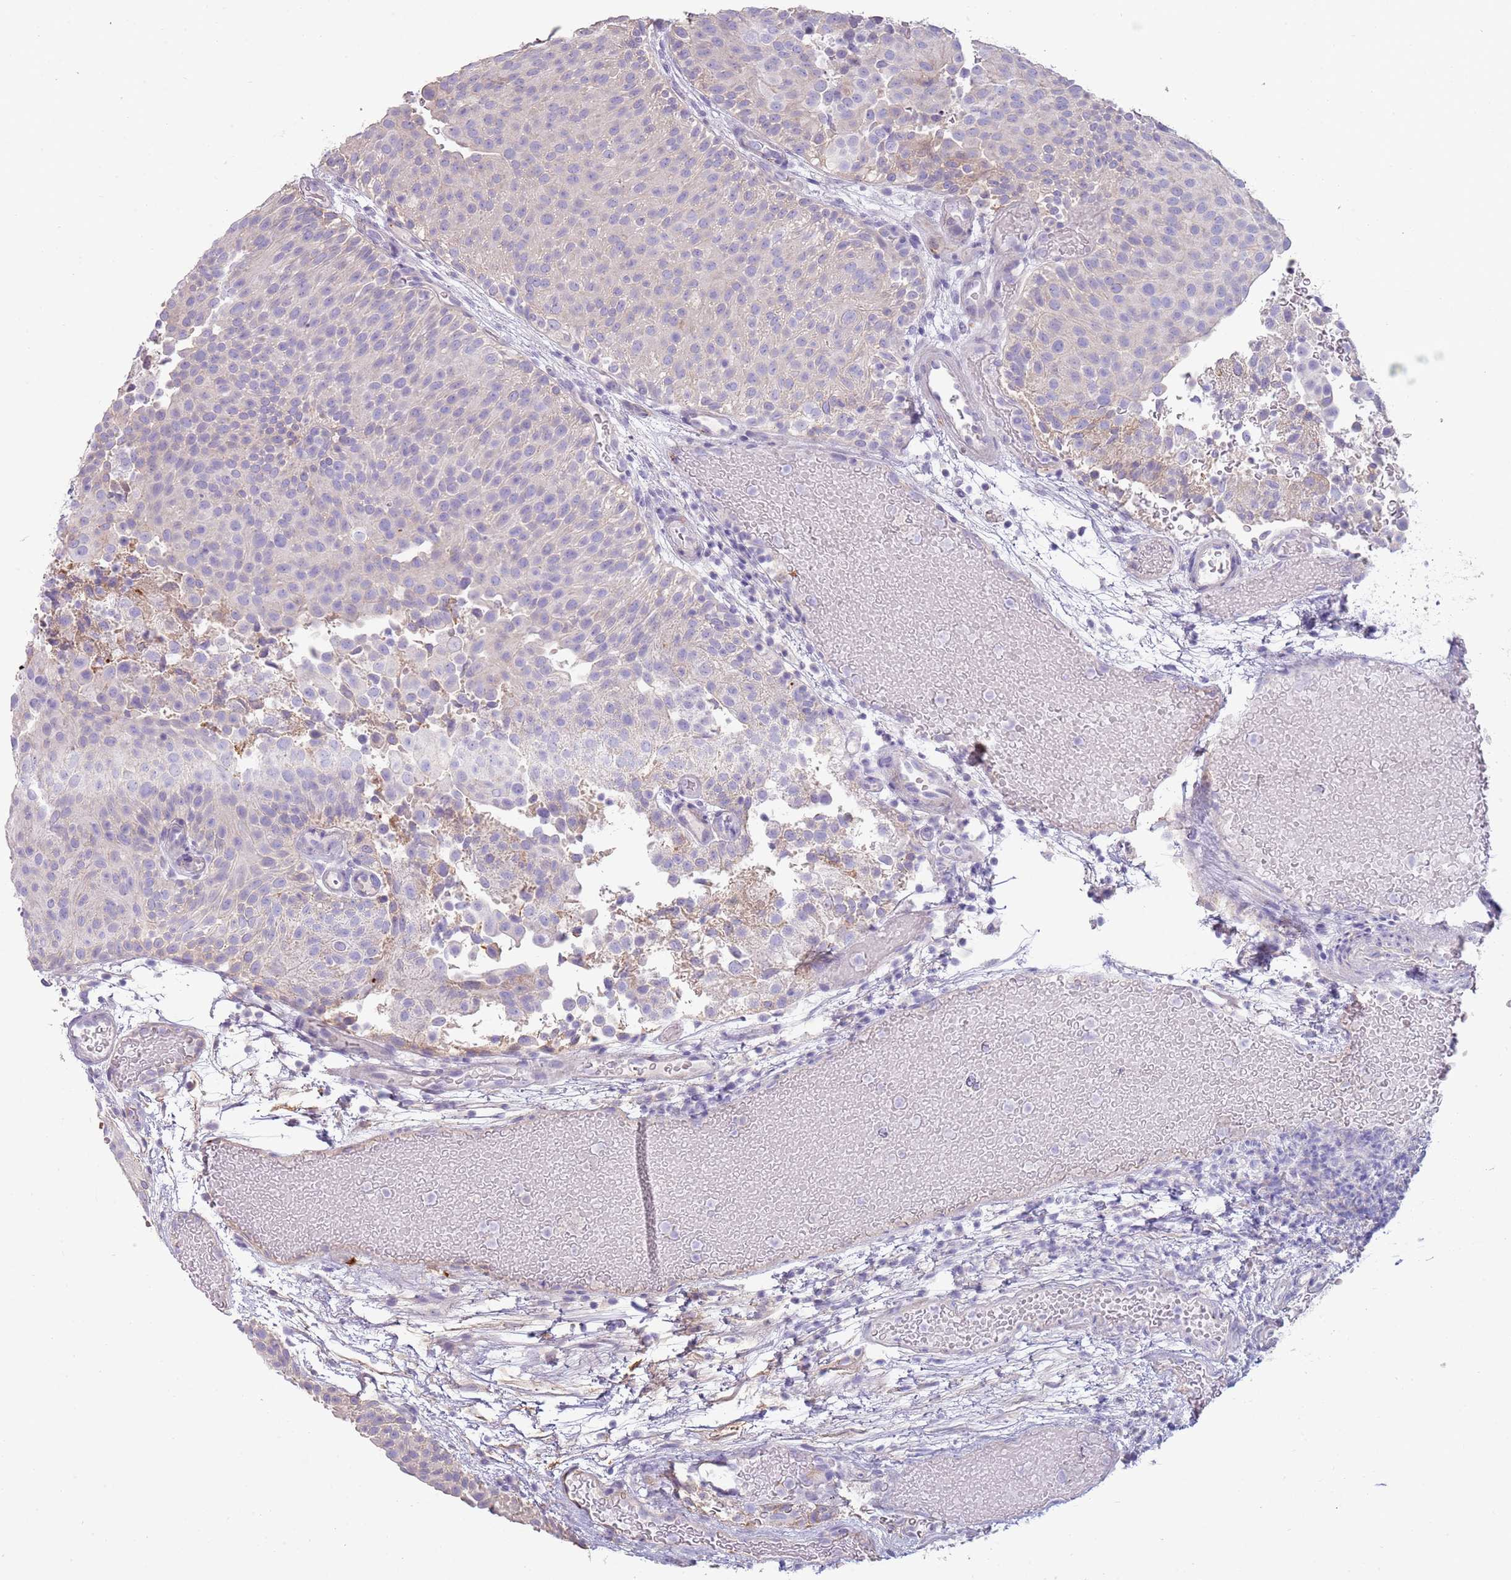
{"staining": {"intensity": "weak", "quantity": "<25%", "location": "cytoplasmic/membranous"}, "tissue": "urothelial cancer", "cell_type": "Tumor cells", "image_type": "cancer", "snomed": [{"axis": "morphology", "description": "Urothelial carcinoma, Low grade"}, {"axis": "topography", "description": "Urinary bladder"}], "caption": "DAB immunohistochemical staining of urothelial cancer shows no significant staining in tumor cells. (Brightfield microscopy of DAB (3,3'-diaminobenzidine) IHC at high magnification).", "gene": "NBPF3", "patient": {"sex": "male", "age": 78}}